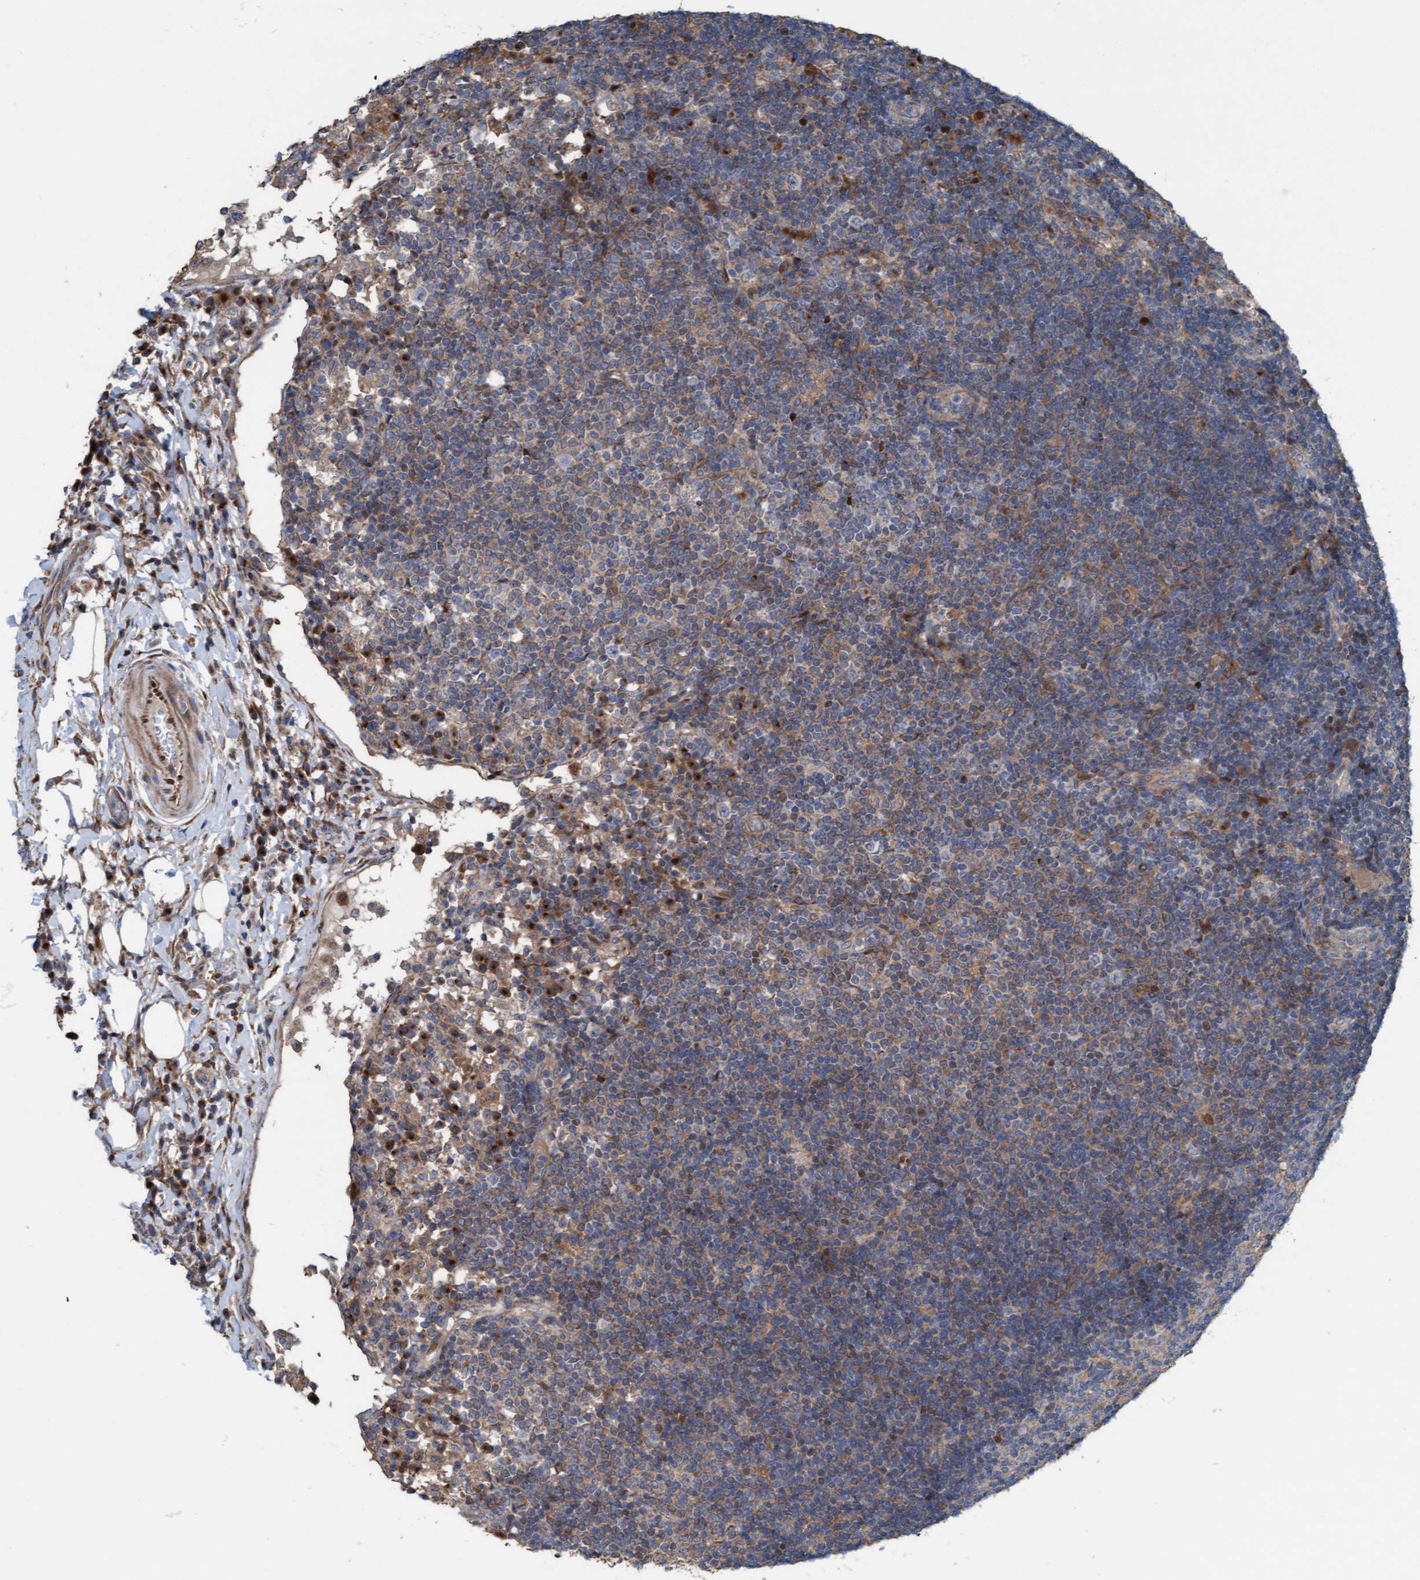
{"staining": {"intensity": "moderate", "quantity": "<25%", "location": "cytoplasmic/membranous"}, "tissue": "lymph node", "cell_type": "Germinal center cells", "image_type": "normal", "snomed": [{"axis": "morphology", "description": "Normal tissue, NOS"}, {"axis": "topography", "description": "Lymph node"}], "caption": "The photomicrograph demonstrates staining of benign lymph node, revealing moderate cytoplasmic/membranous protein expression (brown color) within germinal center cells.", "gene": "KLHL26", "patient": {"sex": "female", "age": 53}}